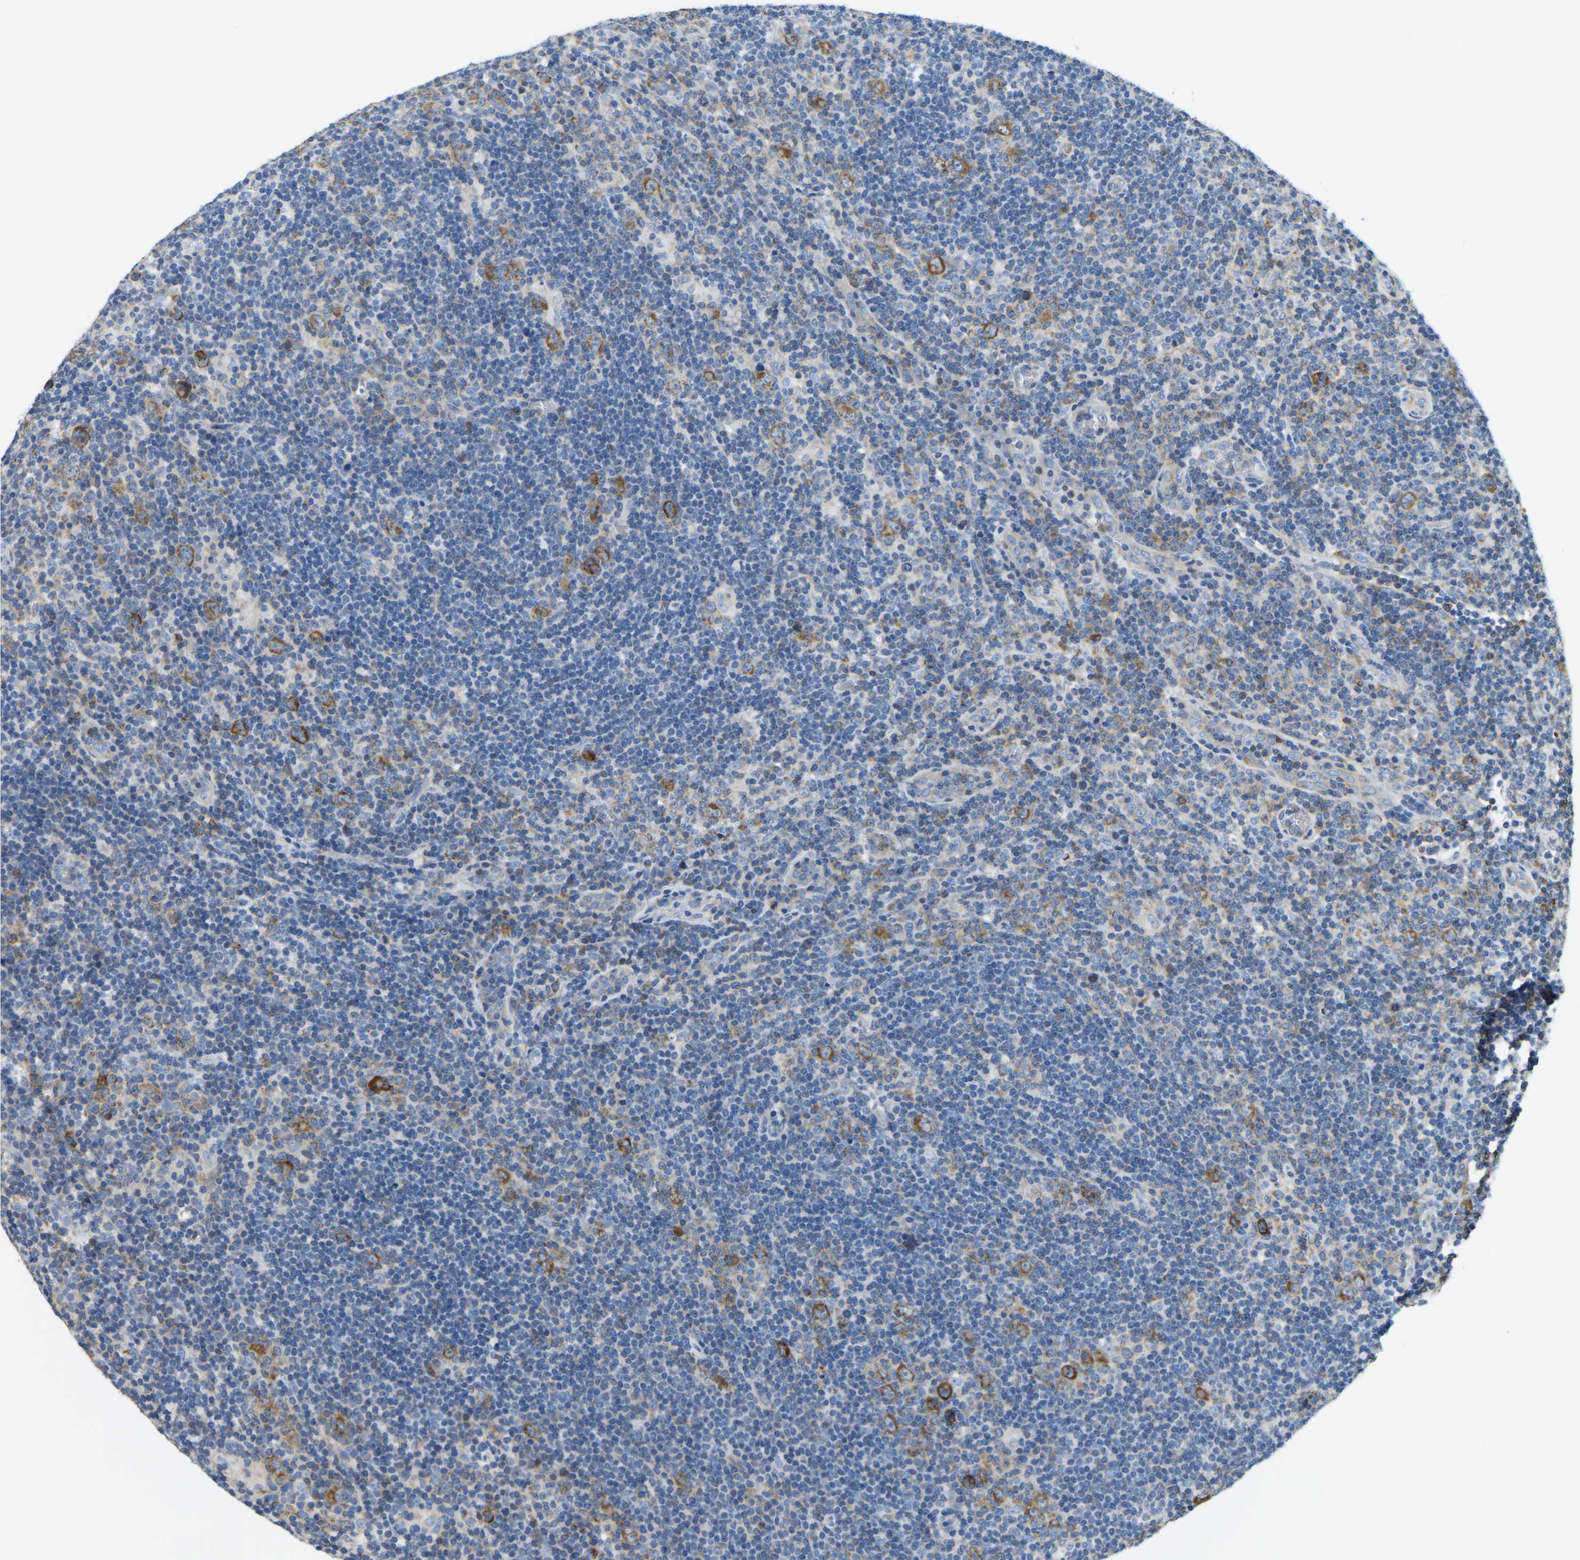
{"staining": {"intensity": "moderate", "quantity": ">75%", "location": "cytoplasmic/membranous"}, "tissue": "lymphoma", "cell_type": "Tumor cells", "image_type": "cancer", "snomed": [{"axis": "morphology", "description": "Hodgkin's disease, NOS"}, {"axis": "topography", "description": "Lymph node"}], "caption": "Brown immunohistochemical staining in Hodgkin's disease demonstrates moderate cytoplasmic/membranous staining in approximately >75% of tumor cells.", "gene": "AHNAK", "patient": {"sex": "female", "age": 57}}